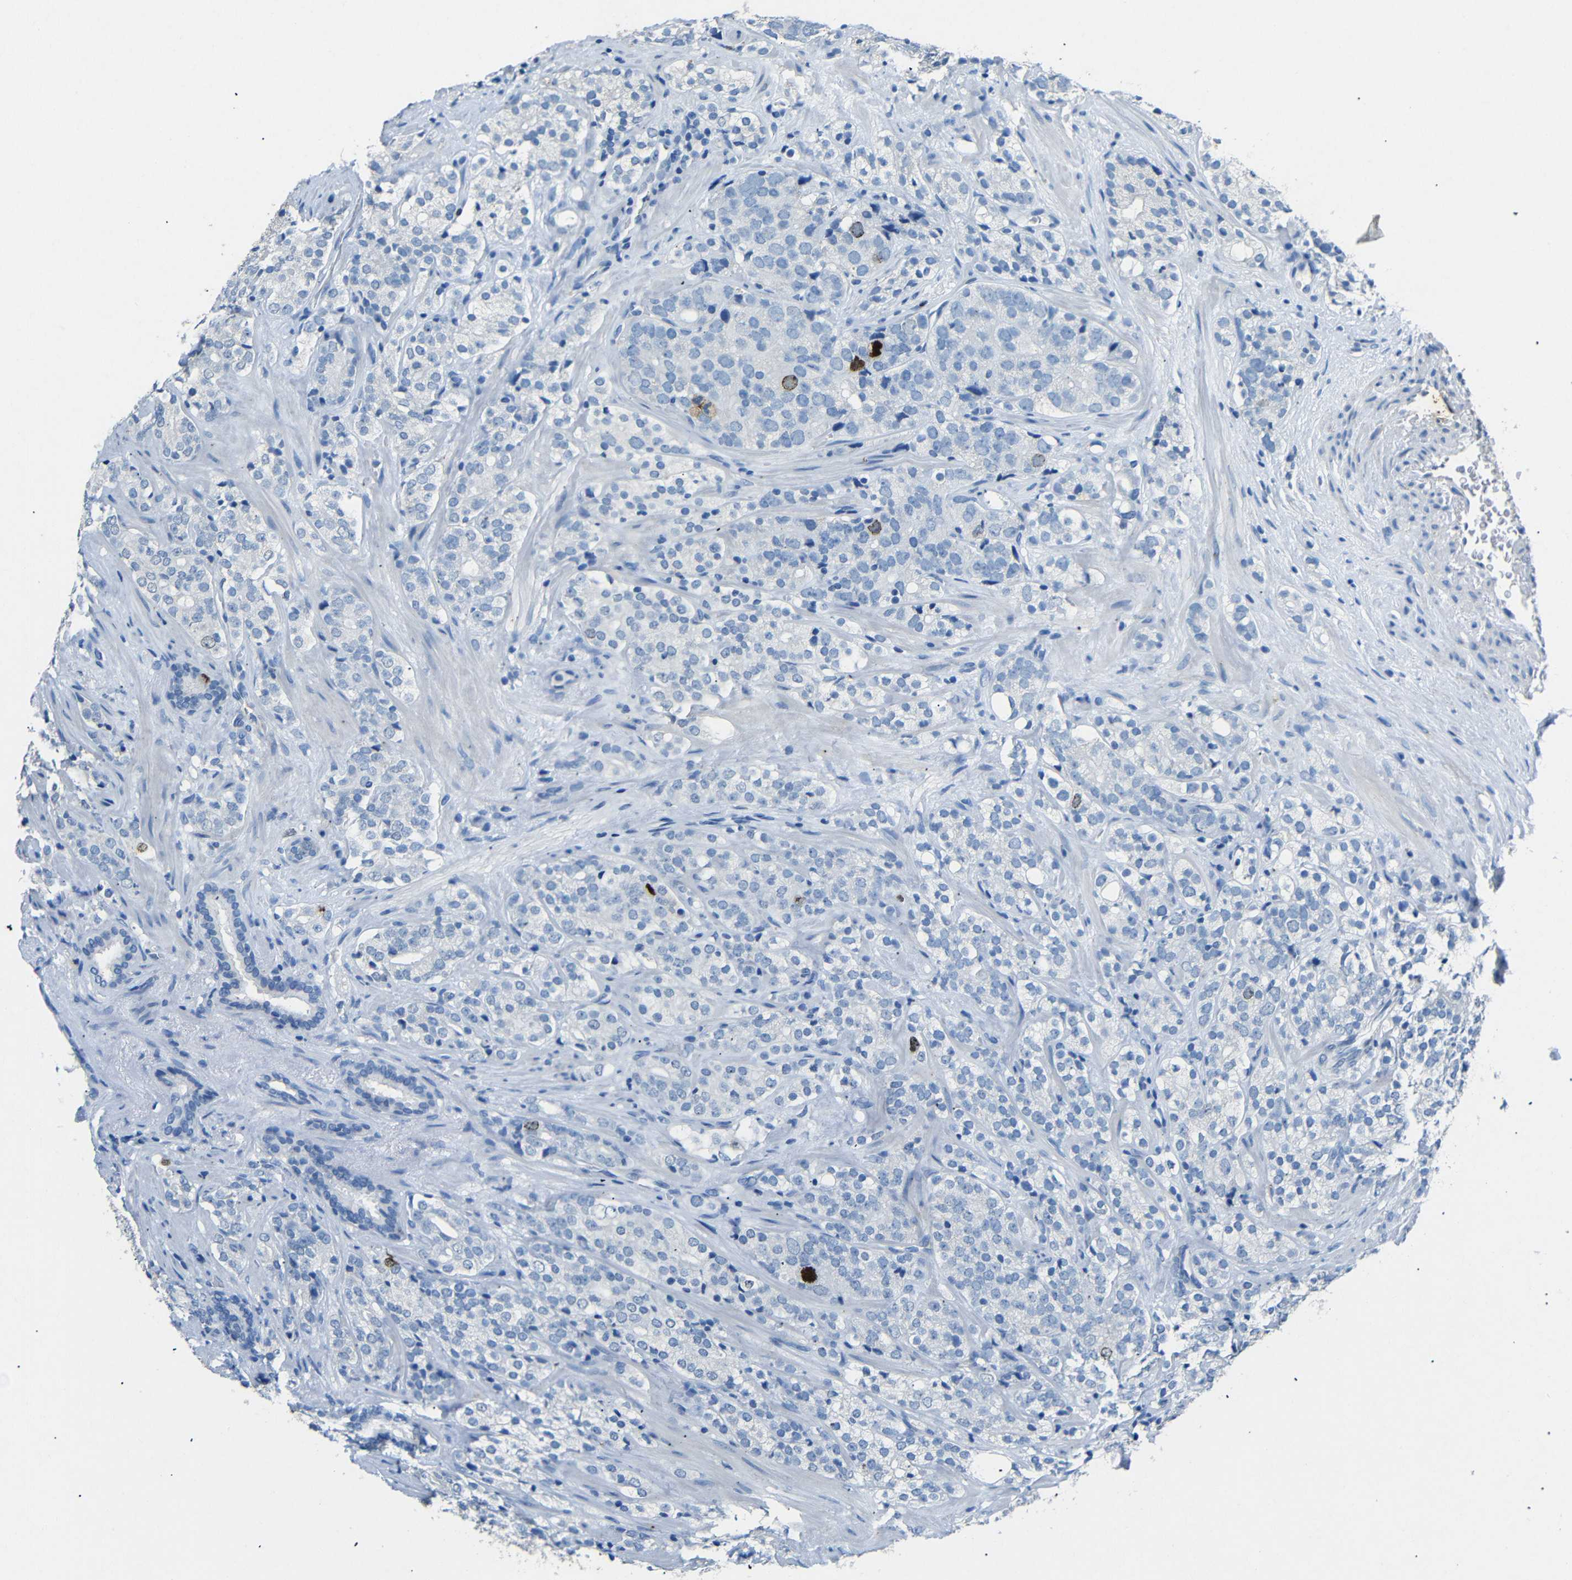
{"staining": {"intensity": "weak", "quantity": "<25%", "location": "nuclear"}, "tissue": "prostate cancer", "cell_type": "Tumor cells", "image_type": "cancer", "snomed": [{"axis": "morphology", "description": "Adenocarcinoma, High grade"}, {"axis": "topography", "description": "Prostate"}], "caption": "An image of prostate cancer stained for a protein shows no brown staining in tumor cells.", "gene": "INCENP", "patient": {"sex": "male", "age": 71}}